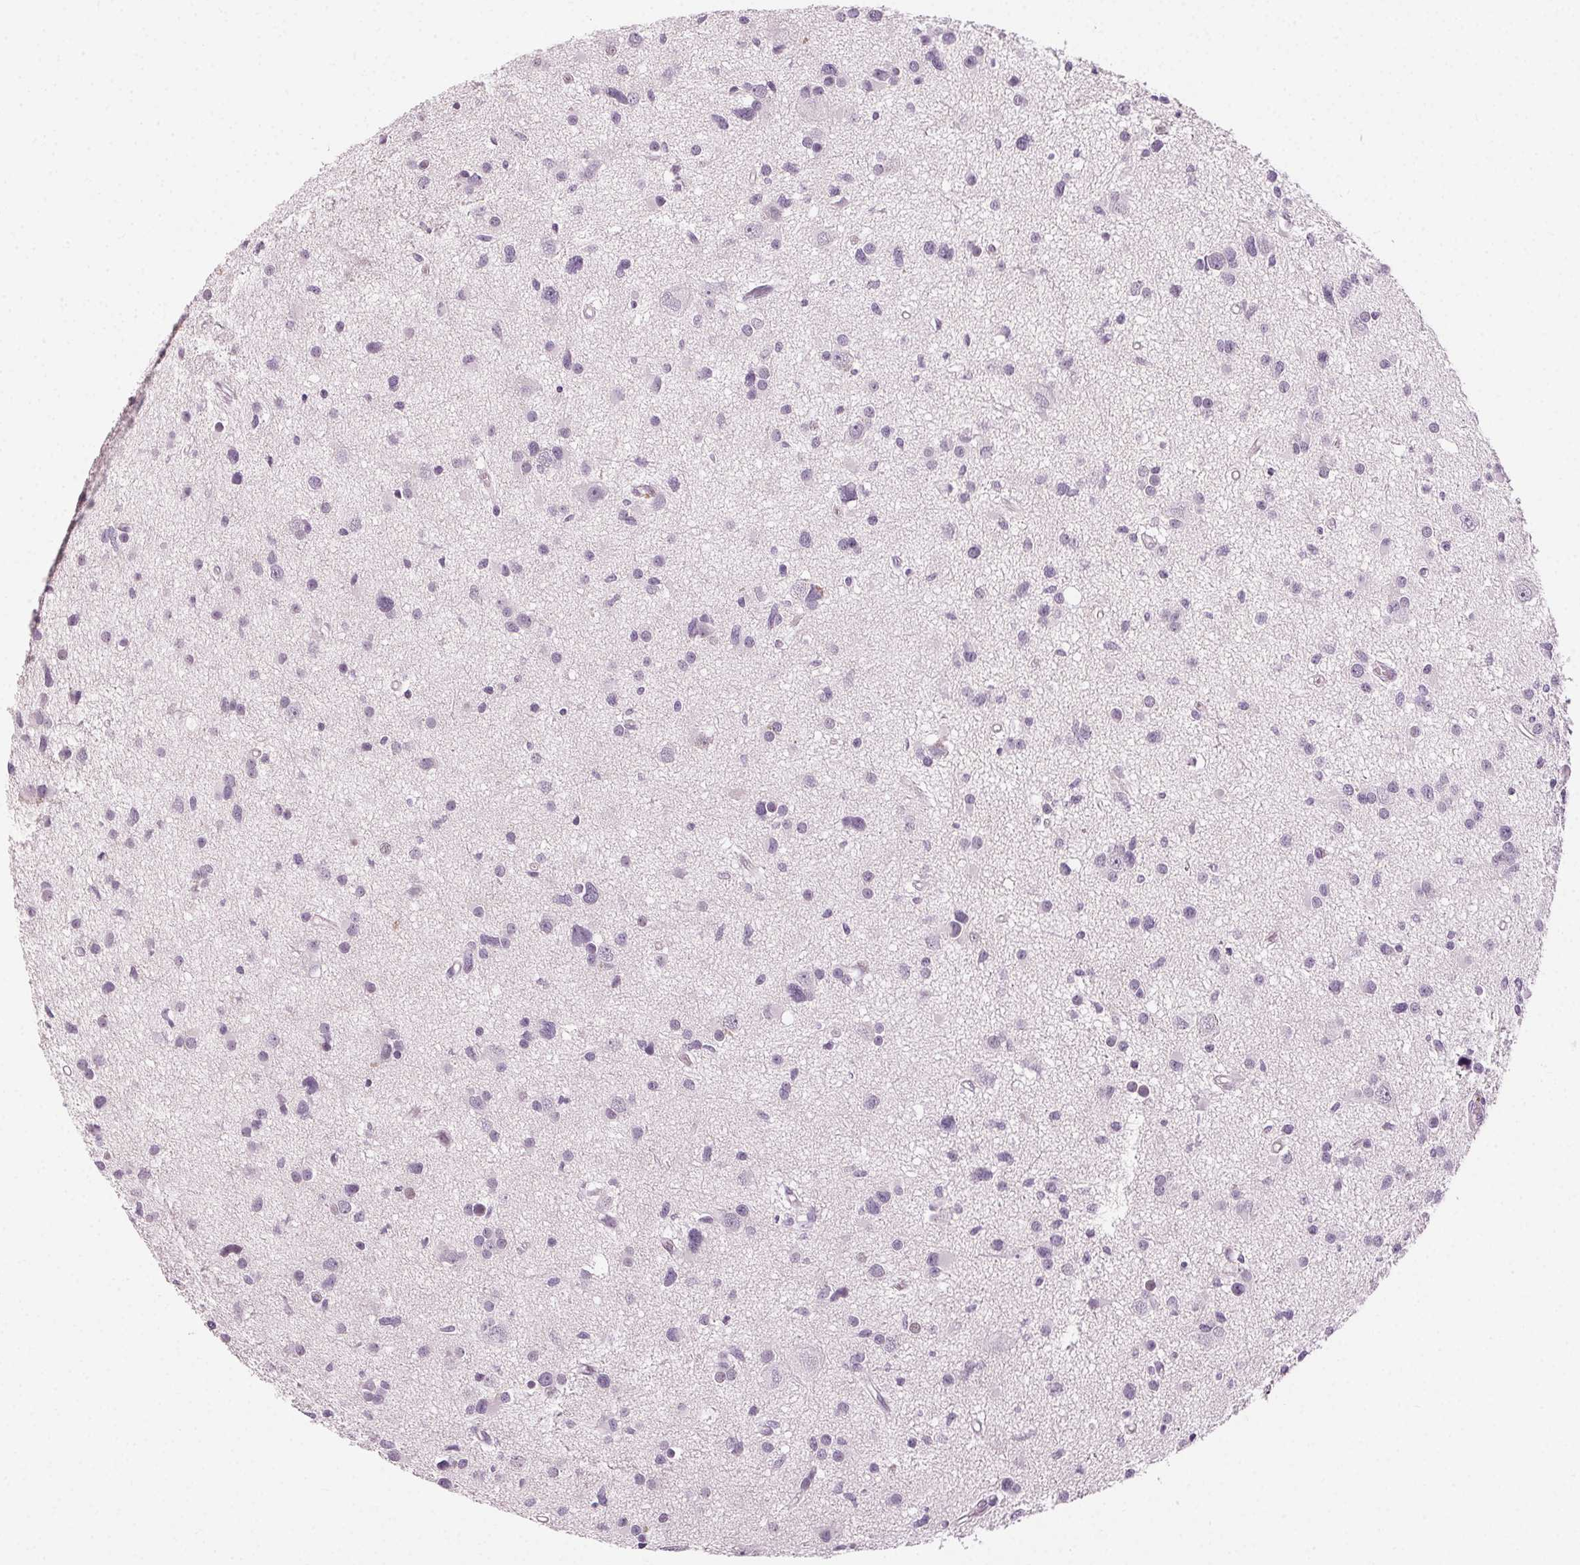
{"staining": {"intensity": "negative", "quantity": "none", "location": "none"}, "tissue": "glioma", "cell_type": "Tumor cells", "image_type": "cancer", "snomed": [{"axis": "morphology", "description": "Glioma, malignant, High grade"}, {"axis": "topography", "description": "Brain"}], "caption": "Tumor cells show no significant positivity in glioma.", "gene": "HSF5", "patient": {"sex": "male", "age": 54}}